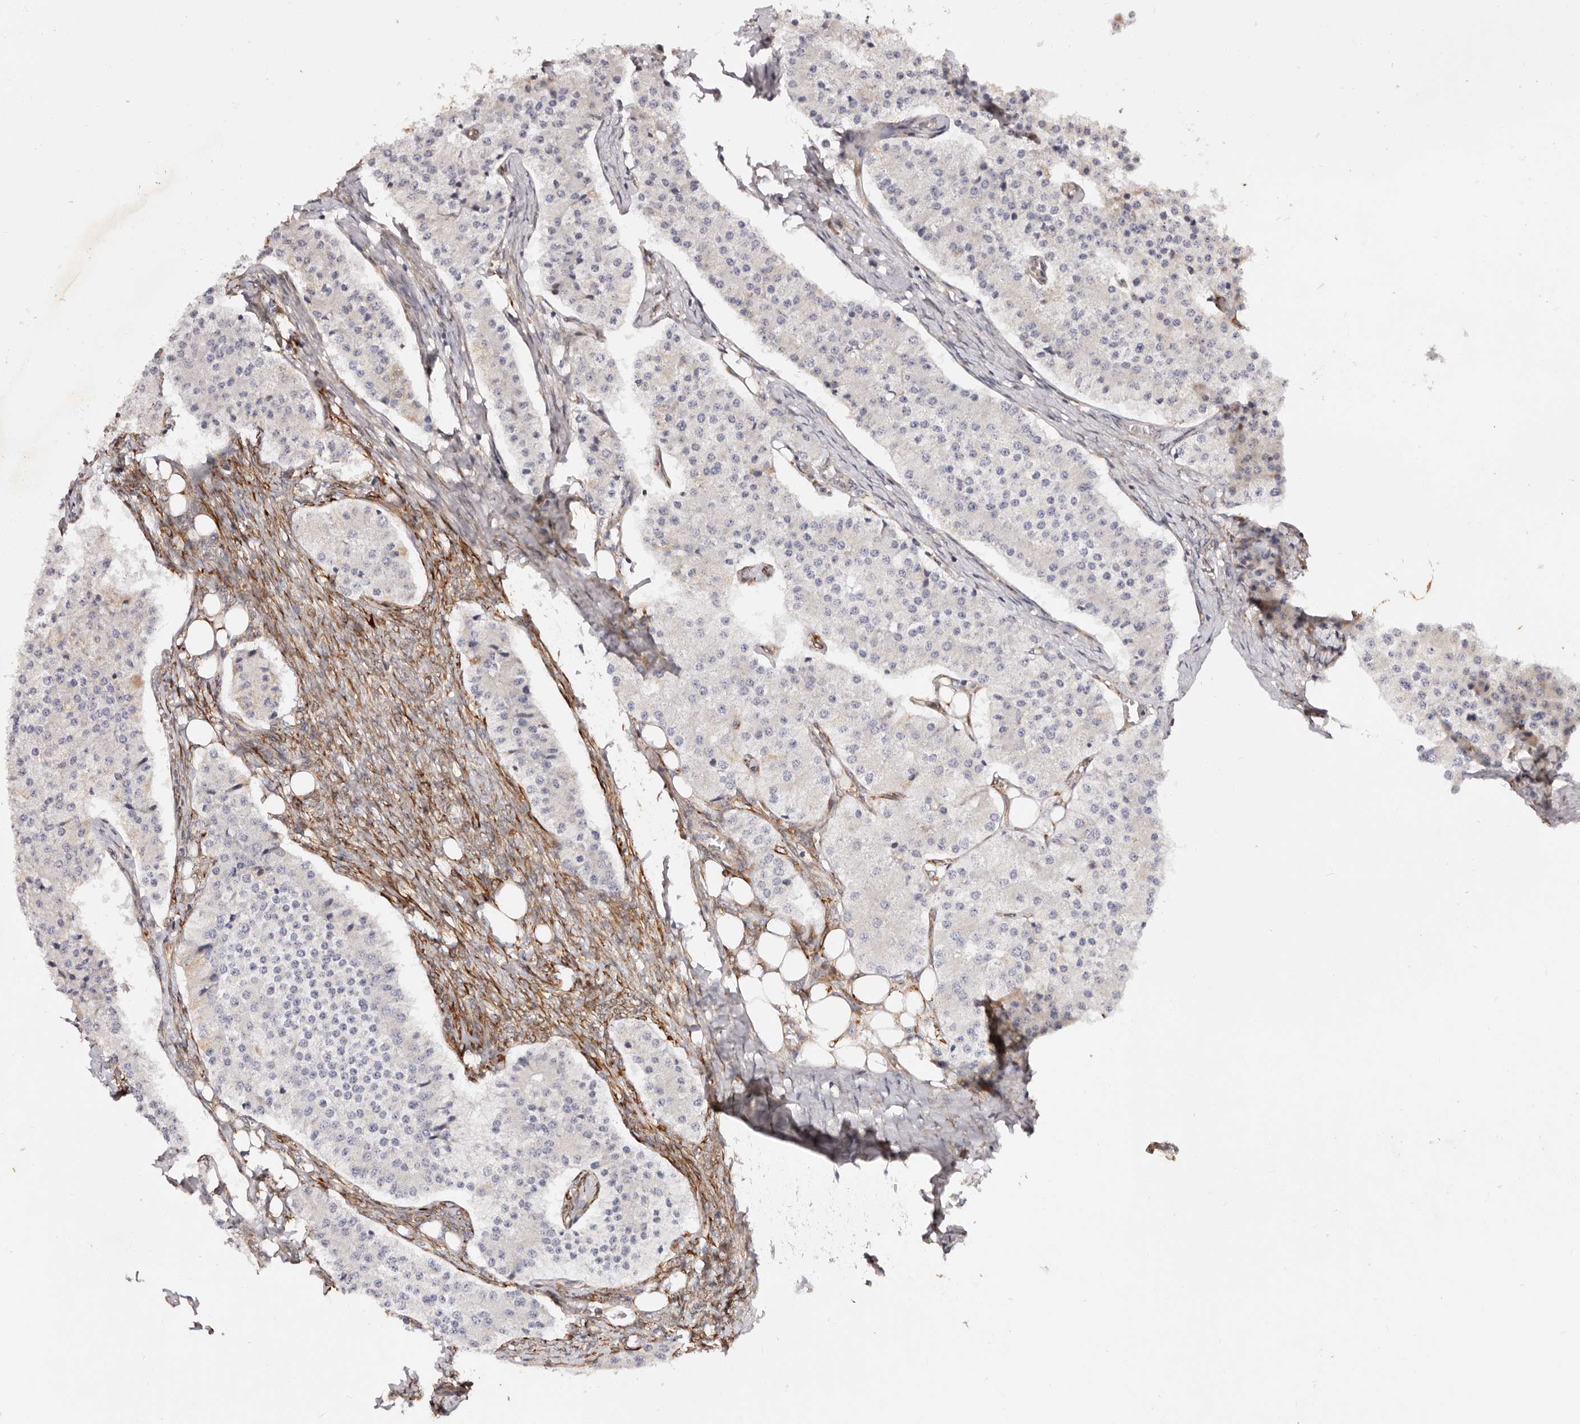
{"staining": {"intensity": "negative", "quantity": "none", "location": "none"}, "tissue": "carcinoid", "cell_type": "Tumor cells", "image_type": "cancer", "snomed": [{"axis": "morphology", "description": "Carcinoid, malignant, NOS"}, {"axis": "topography", "description": "Colon"}], "caption": "High magnification brightfield microscopy of carcinoid (malignant) stained with DAB (brown) and counterstained with hematoxylin (blue): tumor cells show no significant positivity. (Brightfield microscopy of DAB (3,3'-diaminobenzidine) immunohistochemistry at high magnification).", "gene": "SERPINH1", "patient": {"sex": "female", "age": 52}}